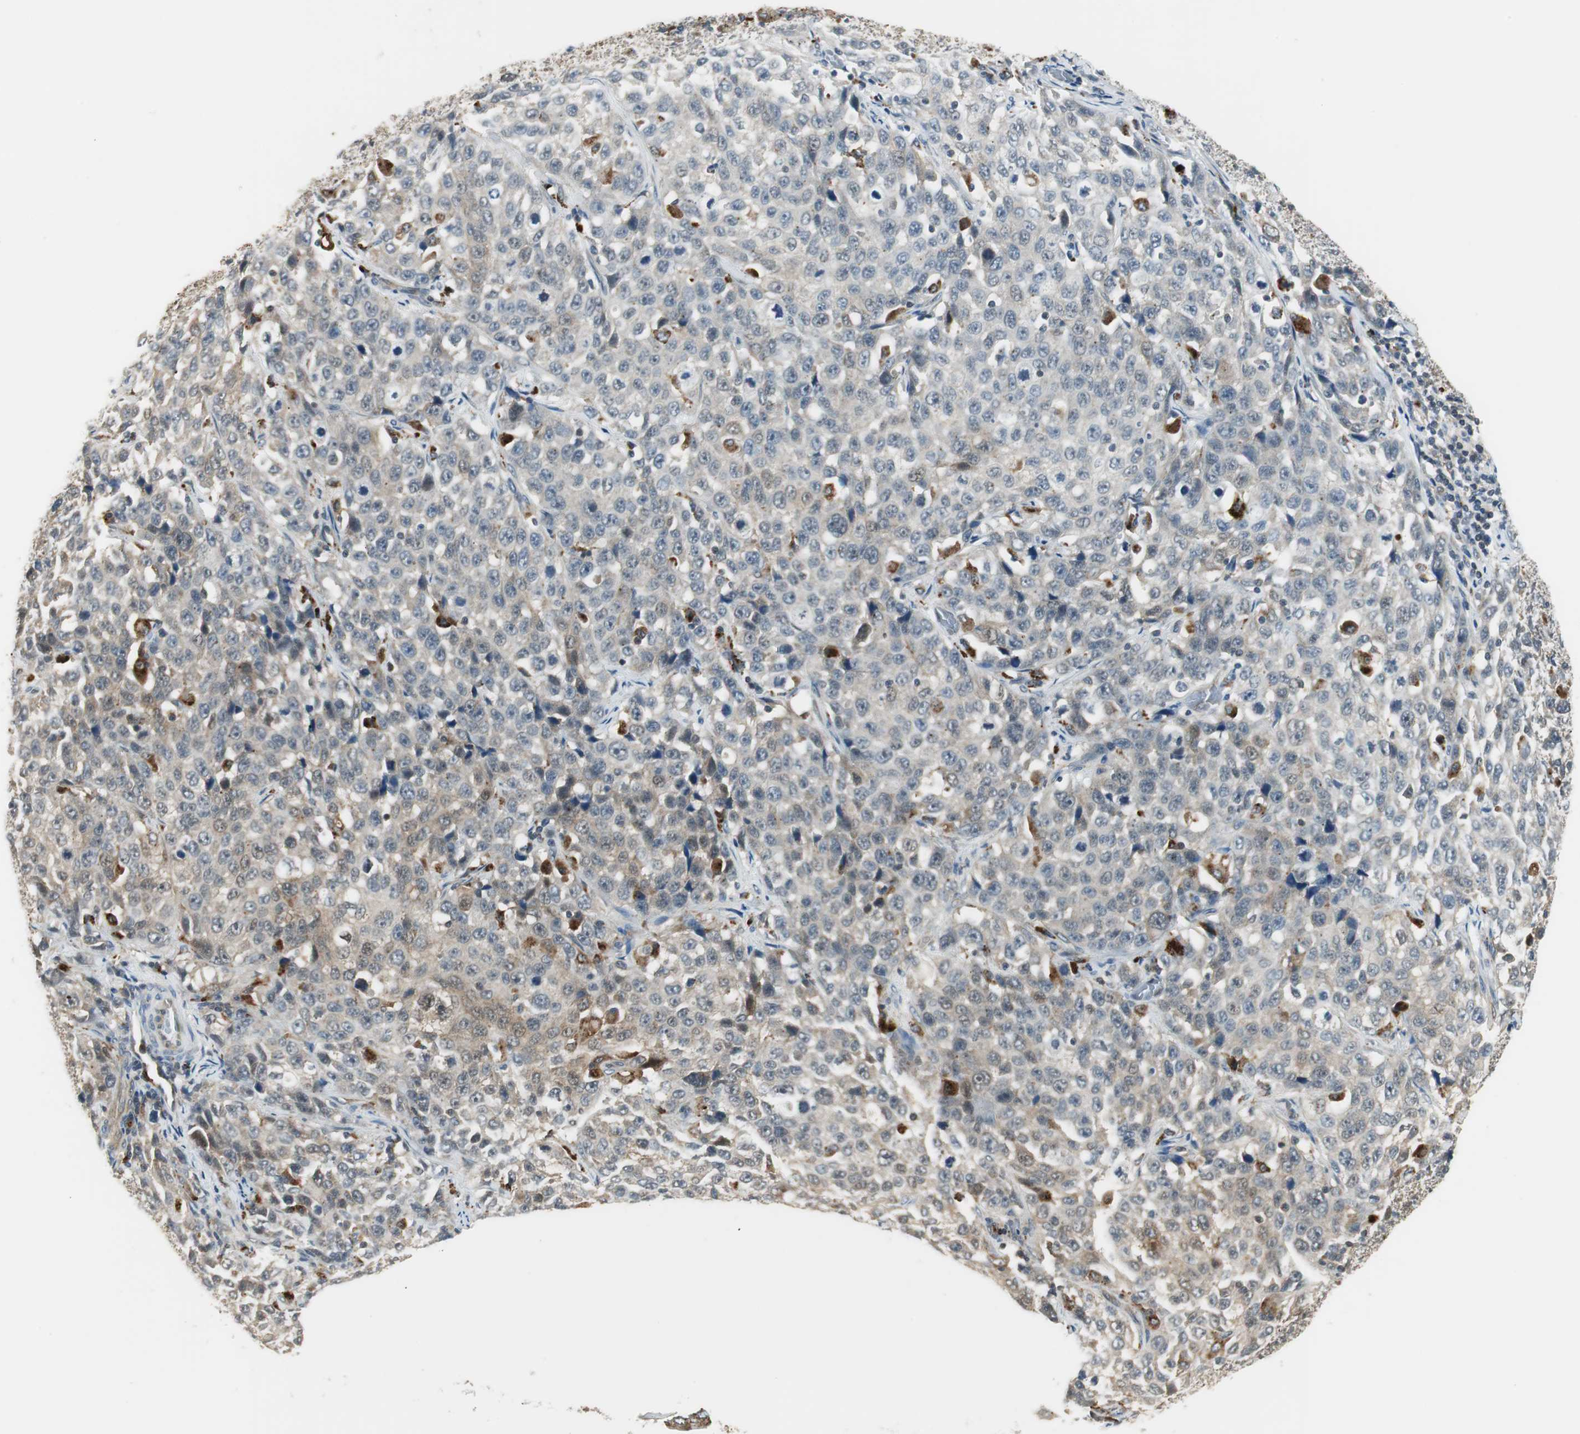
{"staining": {"intensity": "weak", "quantity": "25%-75%", "location": "cytoplasmic/membranous"}, "tissue": "stomach cancer", "cell_type": "Tumor cells", "image_type": "cancer", "snomed": [{"axis": "morphology", "description": "Normal tissue, NOS"}, {"axis": "morphology", "description": "Adenocarcinoma, NOS"}, {"axis": "topography", "description": "Stomach"}], "caption": "The immunohistochemical stain shows weak cytoplasmic/membranous positivity in tumor cells of stomach cancer tissue. (IHC, brightfield microscopy, high magnification).", "gene": "NCK1", "patient": {"sex": "male", "age": 48}}